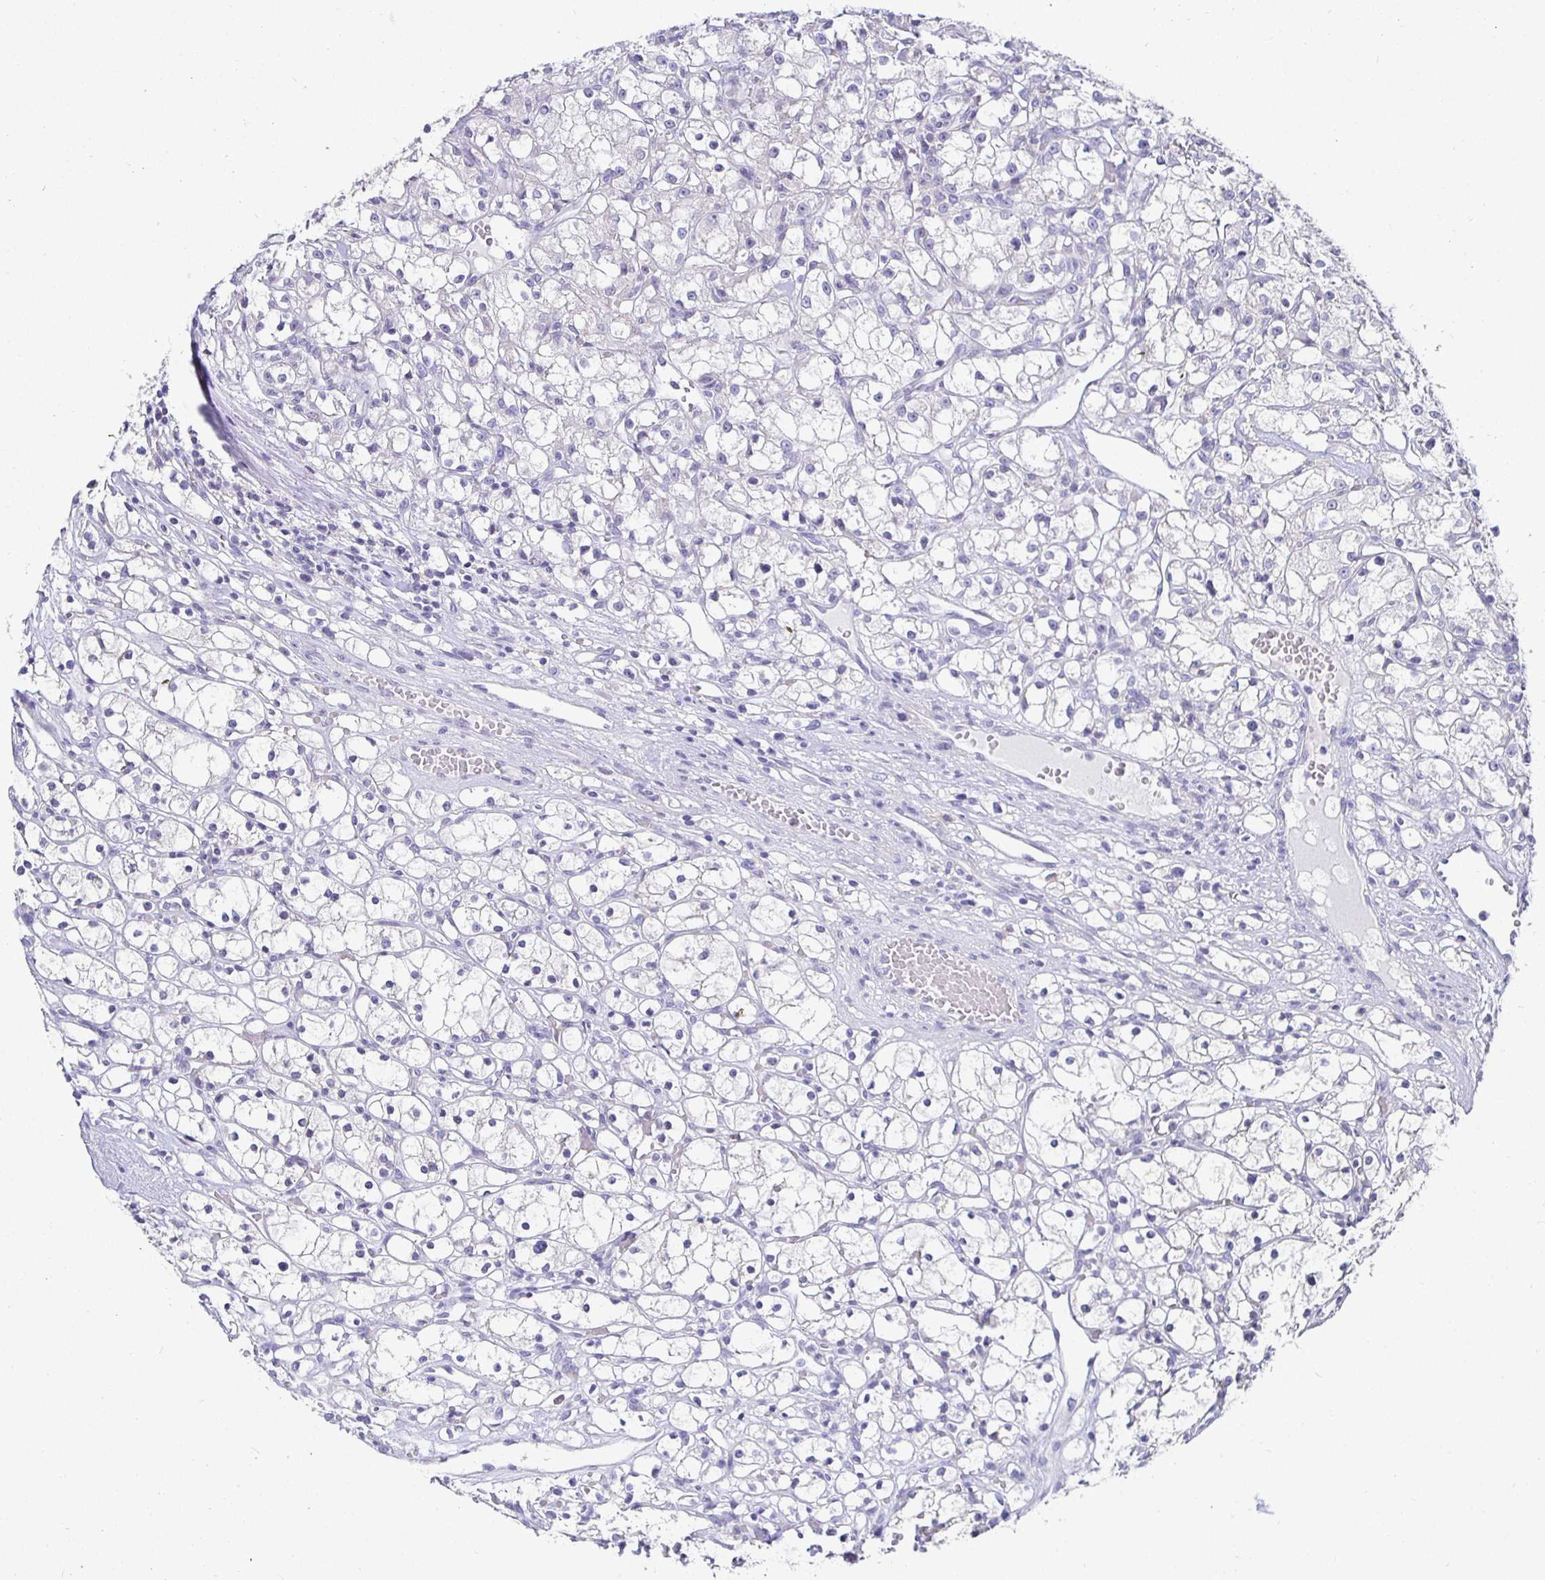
{"staining": {"intensity": "negative", "quantity": "none", "location": "none"}, "tissue": "renal cancer", "cell_type": "Tumor cells", "image_type": "cancer", "snomed": [{"axis": "morphology", "description": "Adenocarcinoma, NOS"}, {"axis": "topography", "description": "Kidney"}], "caption": "Immunohistochemistry (IHC) image of neoplastic tissue: renal cancer stained with DAB (3,3'-diaminobenzidine) reveals no significant protein positivity in tumor cells.", "gene": "SIRPA", "patient": {"sex": "female", "age": 59}}